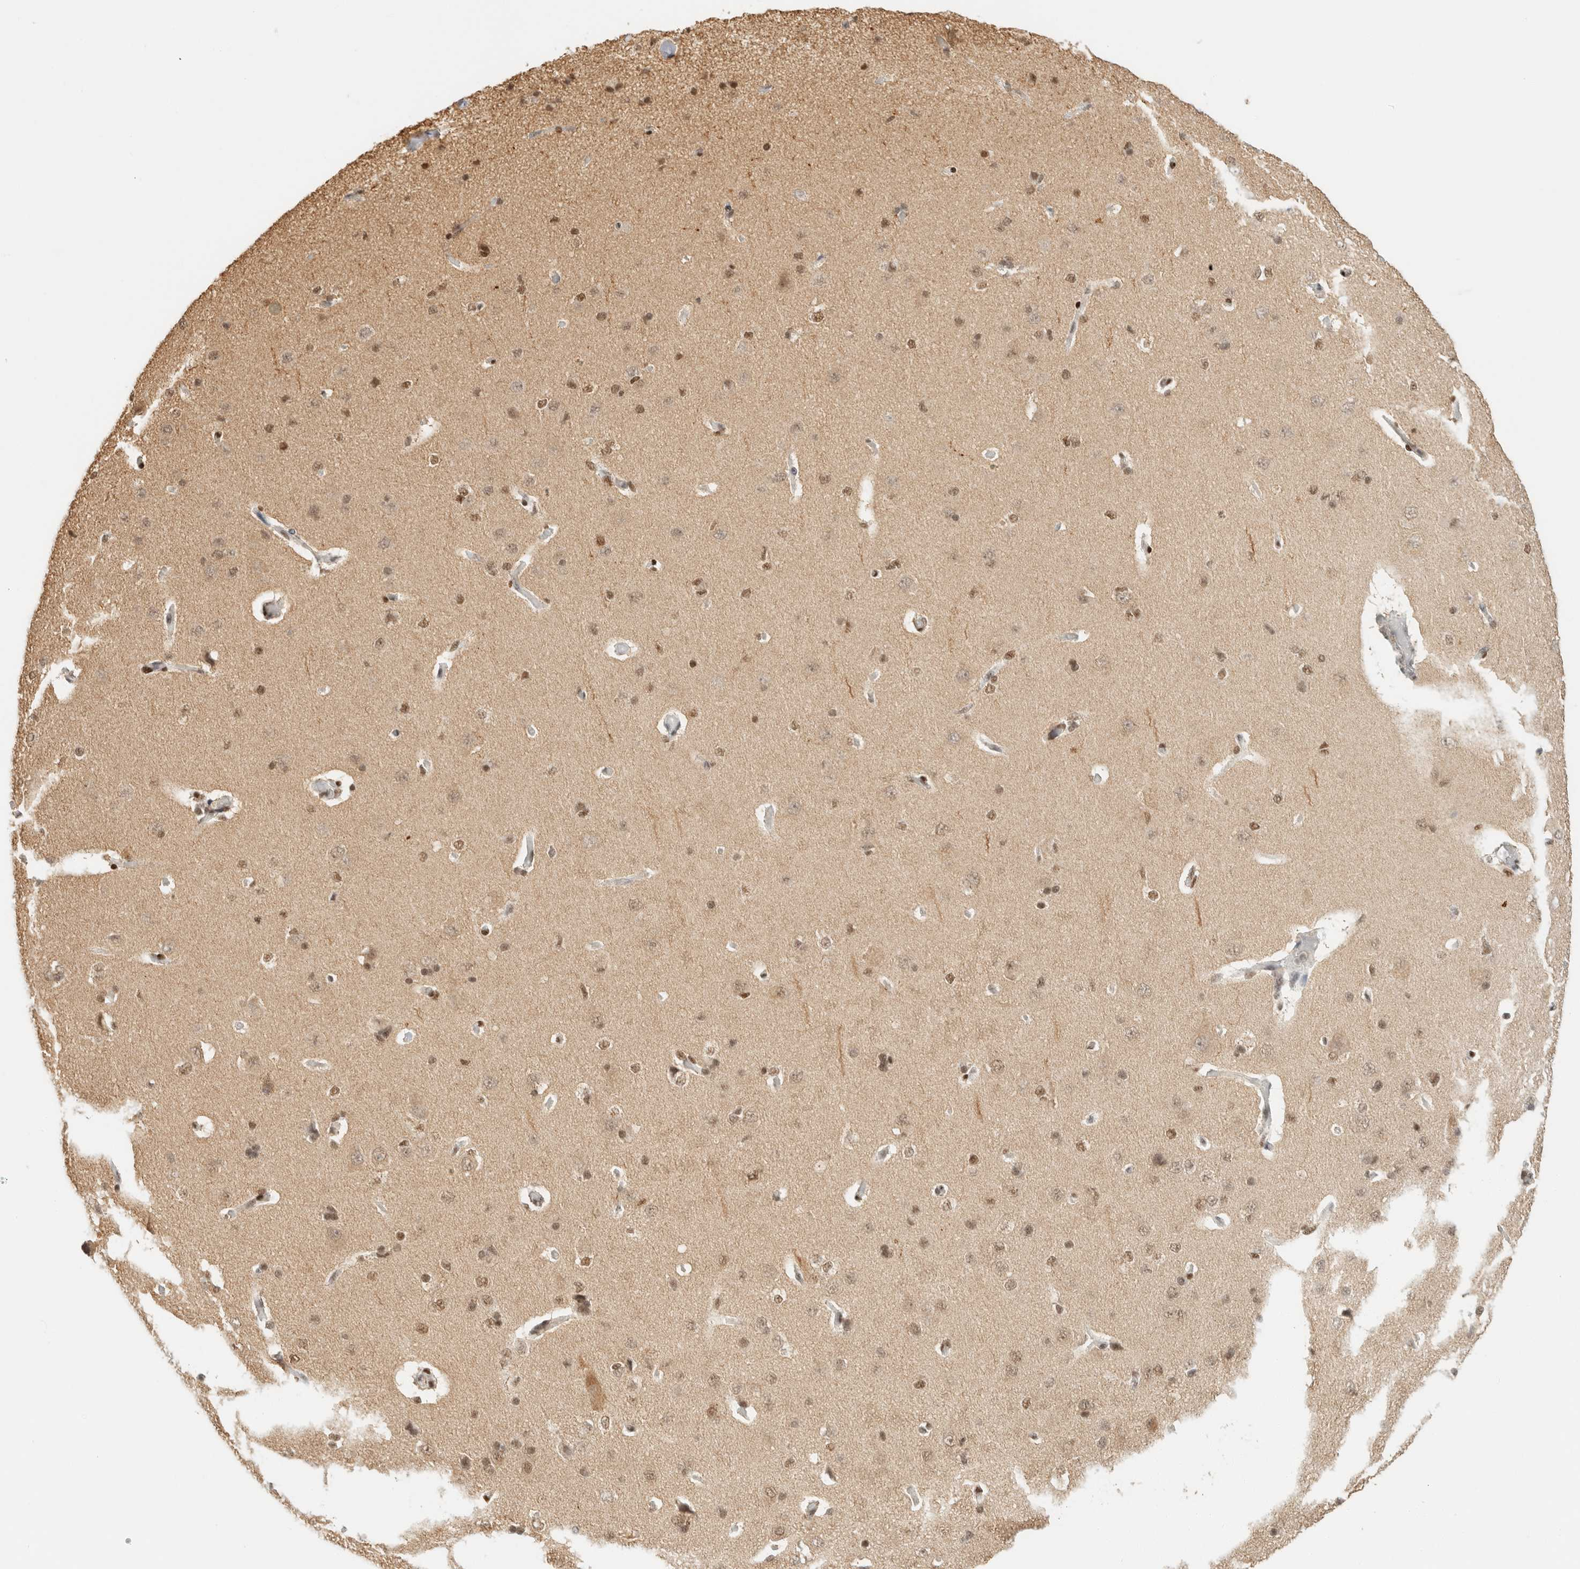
{"staining": {"intensity": "moderate", "quantity": ">75%", "location": "nuclear"}, "tissue": "cerebral cortex", "cell_type": "Endothelial cells", "image_type": "normal", "snomed": [{"axis": "morphology", "description": "Normal tissue, NOS"}, {"axis": "topography", "description": "Cerebral cortex"}], "caption": "Immunohistochemical staining of normal human cerebral cortex displays medium levels of moderate nuclear positivity in approximately >75% of endothelial cells. Nuclei are stained in blue.", "gene": "ZNF768", "patient": {"sex": "male", "age": 62}}